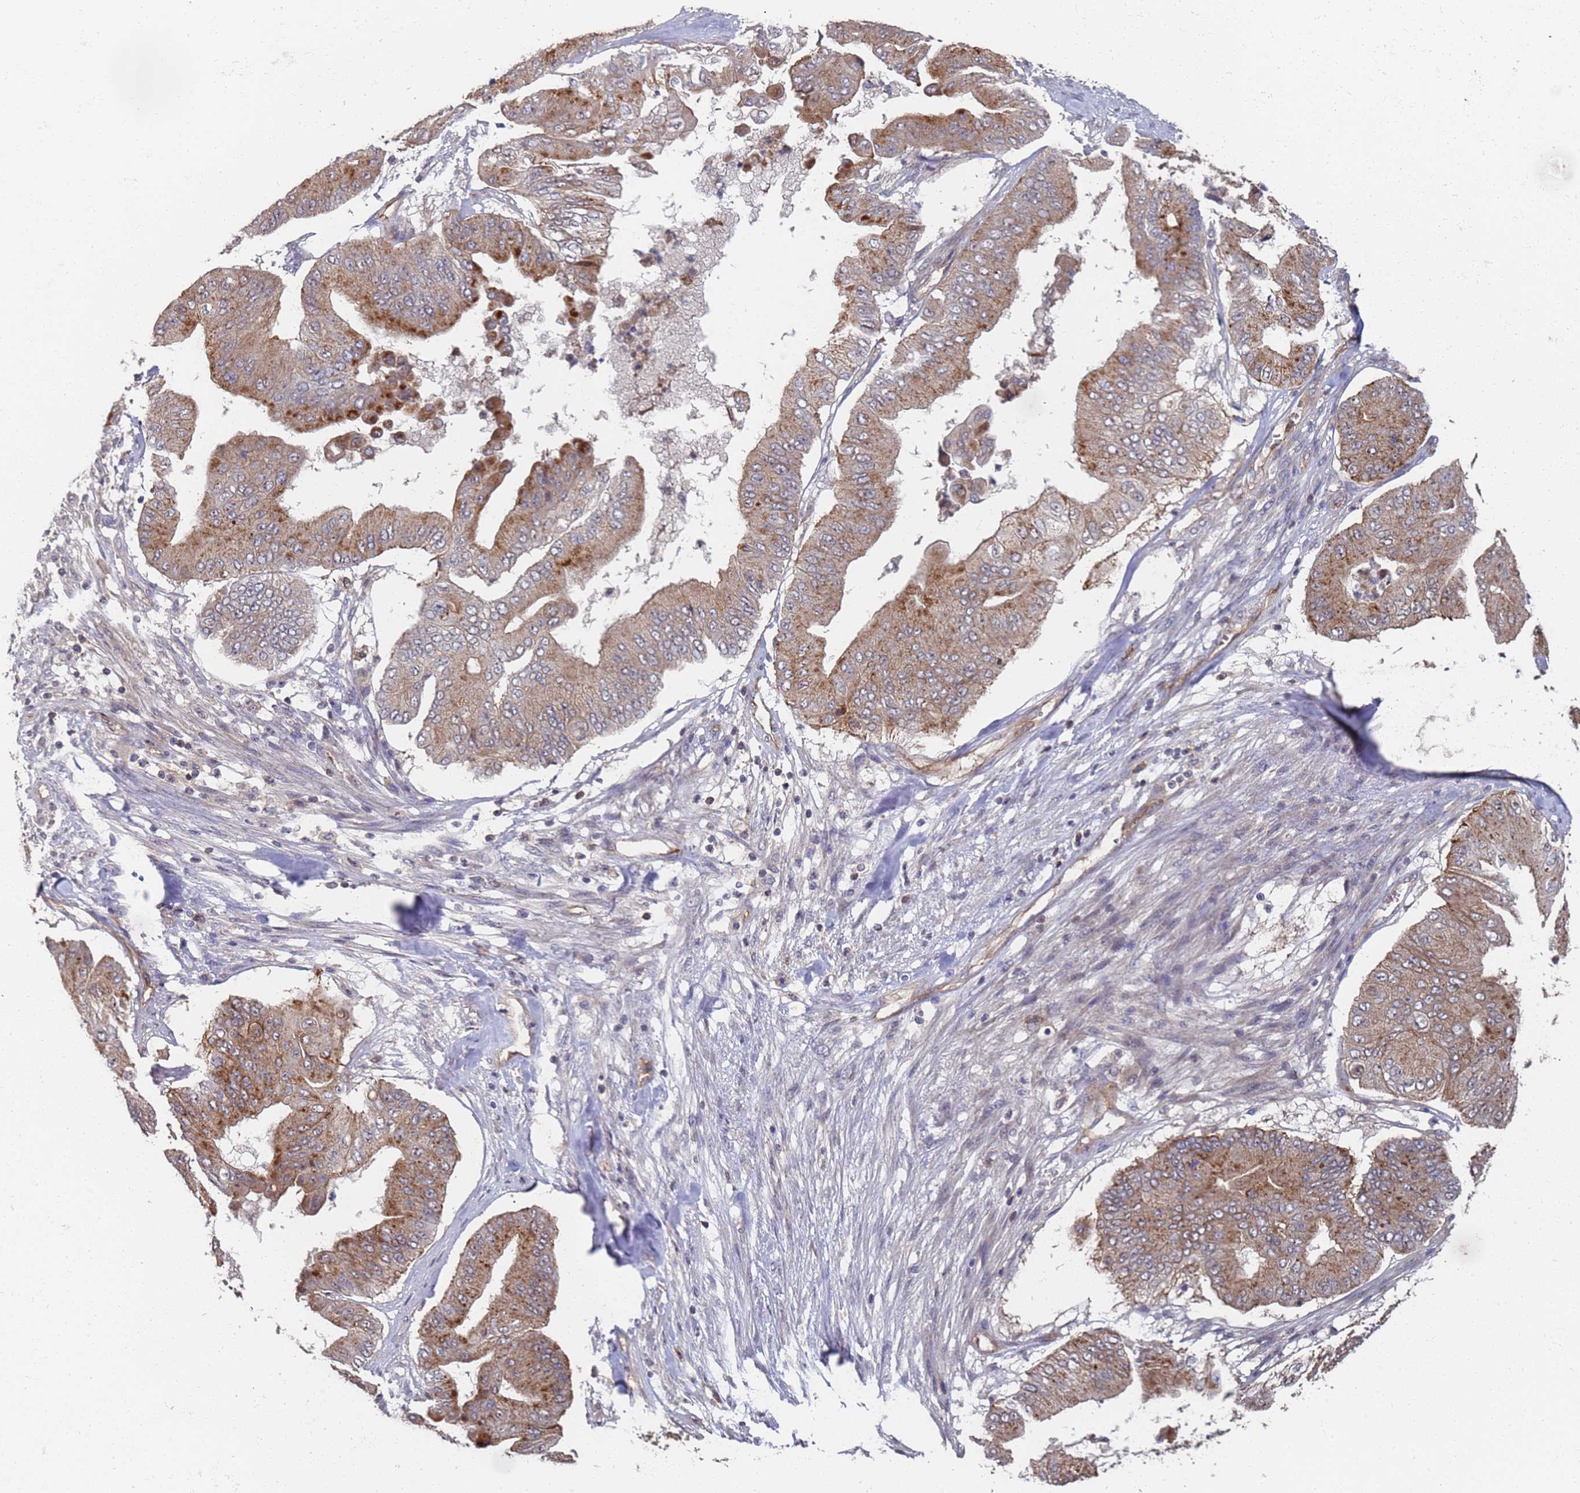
{"staining": {"intensity": "moderate", "quantity": ">75%", "location": "cytoplasmic/membranous"}, "tissue": "pancreatic cancer", "cell_type": "Tumor cells", "image_type": "cancer", "snomed": [{"axis": "morphology", "description": "Adenocarcinoma, NOS"}, {"axis": "topography", "description": "Pancreas"}], "caption": "High-magnification brightfield microscopy of pancreatic cancer stained with DAB (3,3'-diaminobenzidine) (brown) and counterstained with hematoxylin (blue). tumor cells exhibit moderate cytoplasmic/membranous staining is identified in approximately>75% of cells.", "gene": "ABCB6", "patient": {"sex": "female", "age": 77}}